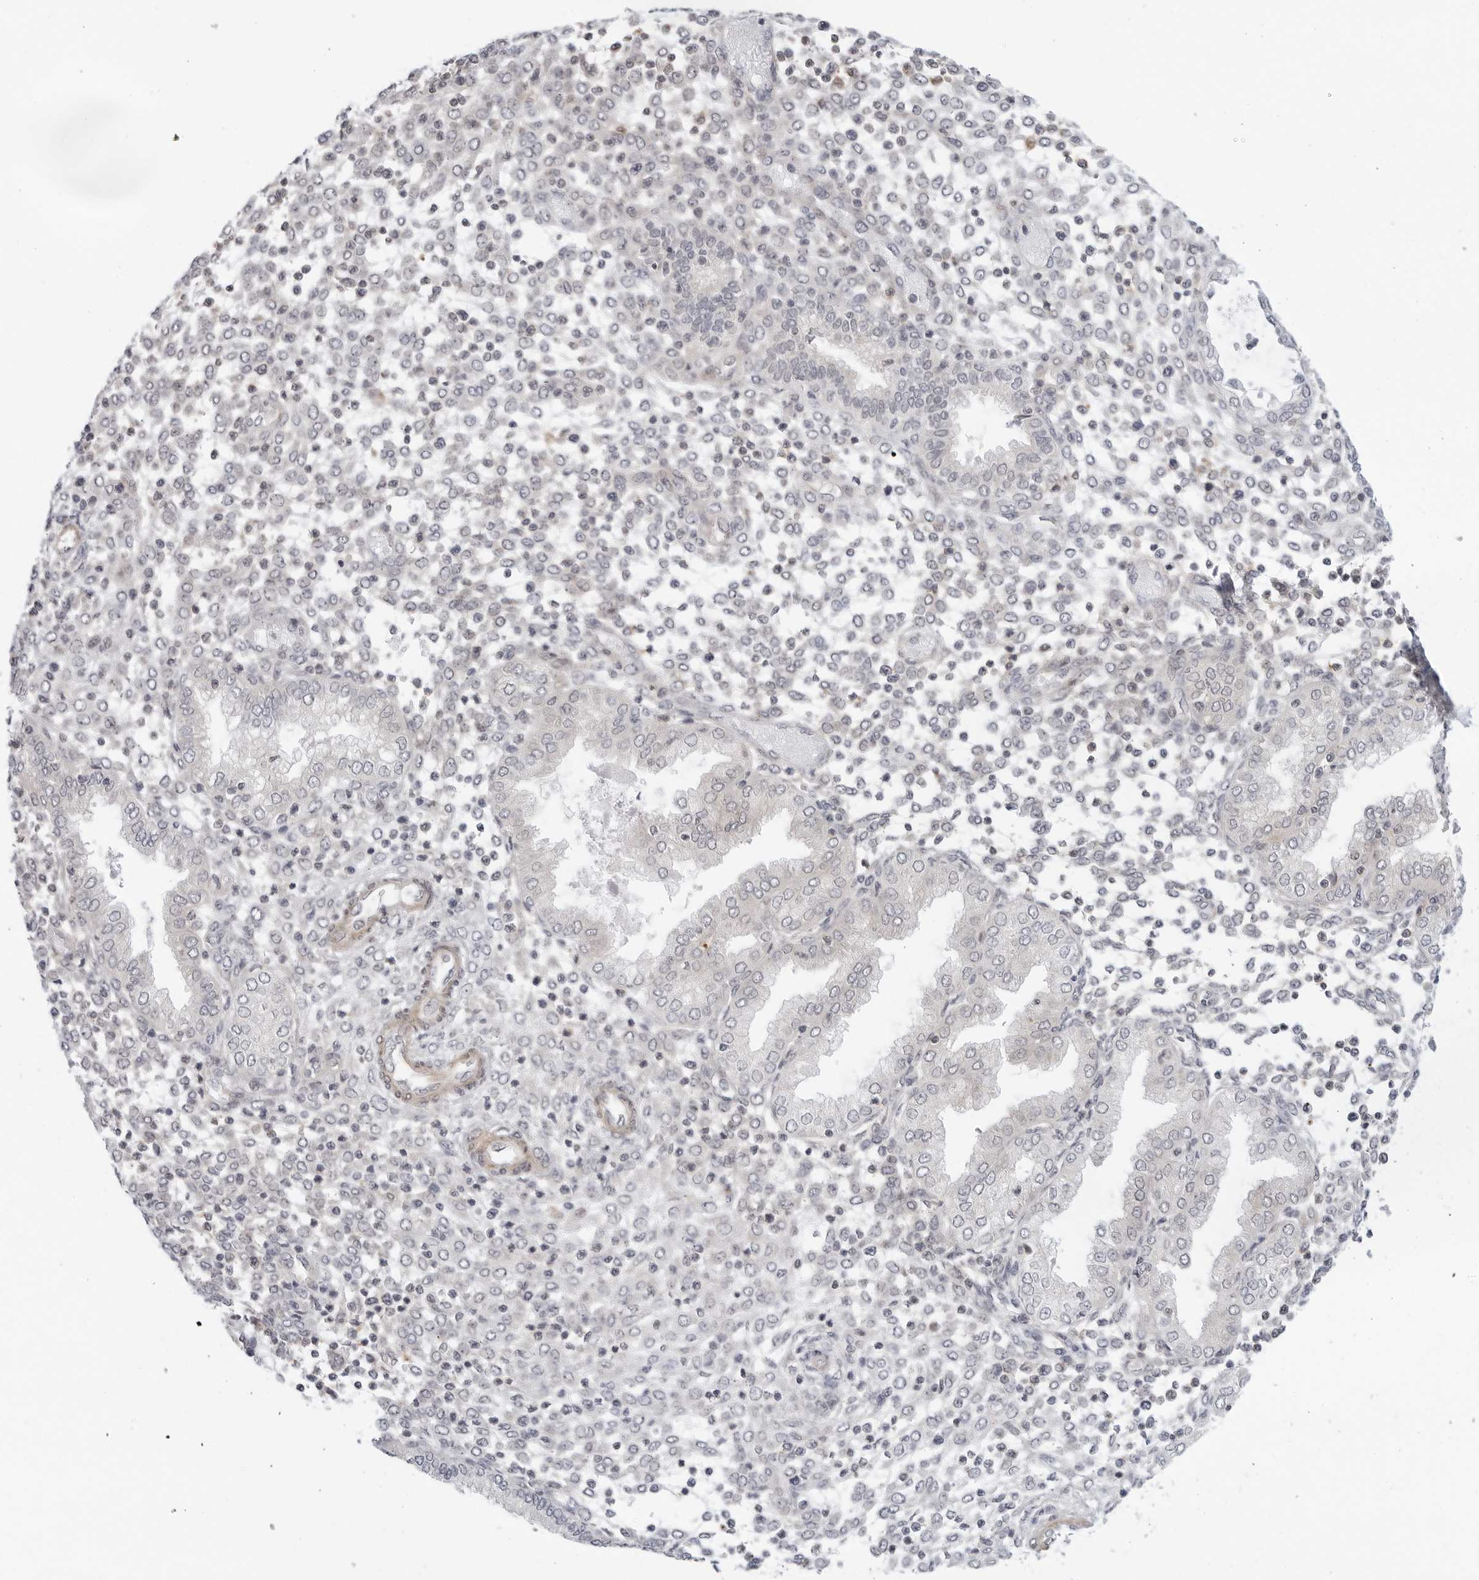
{"staining": {"intensity": "negative", "quantity": "none", "location": "none"}, "tissue": "endometrium", "cell_type": "Cells in endometrial stroma", "image_type": "normal", "snomed": [{"axis": "morphology", "description": "Normal tissue, NOS"}, {"axis": "topography", "description": "Endometrium"}], "caption": "This is an IHC histopathology image of unremarkable endometrium. There is no staining in cells in endometrial stroma.", "gene": "STXBP3", "patient": {"sex": "female", "age": 53}}